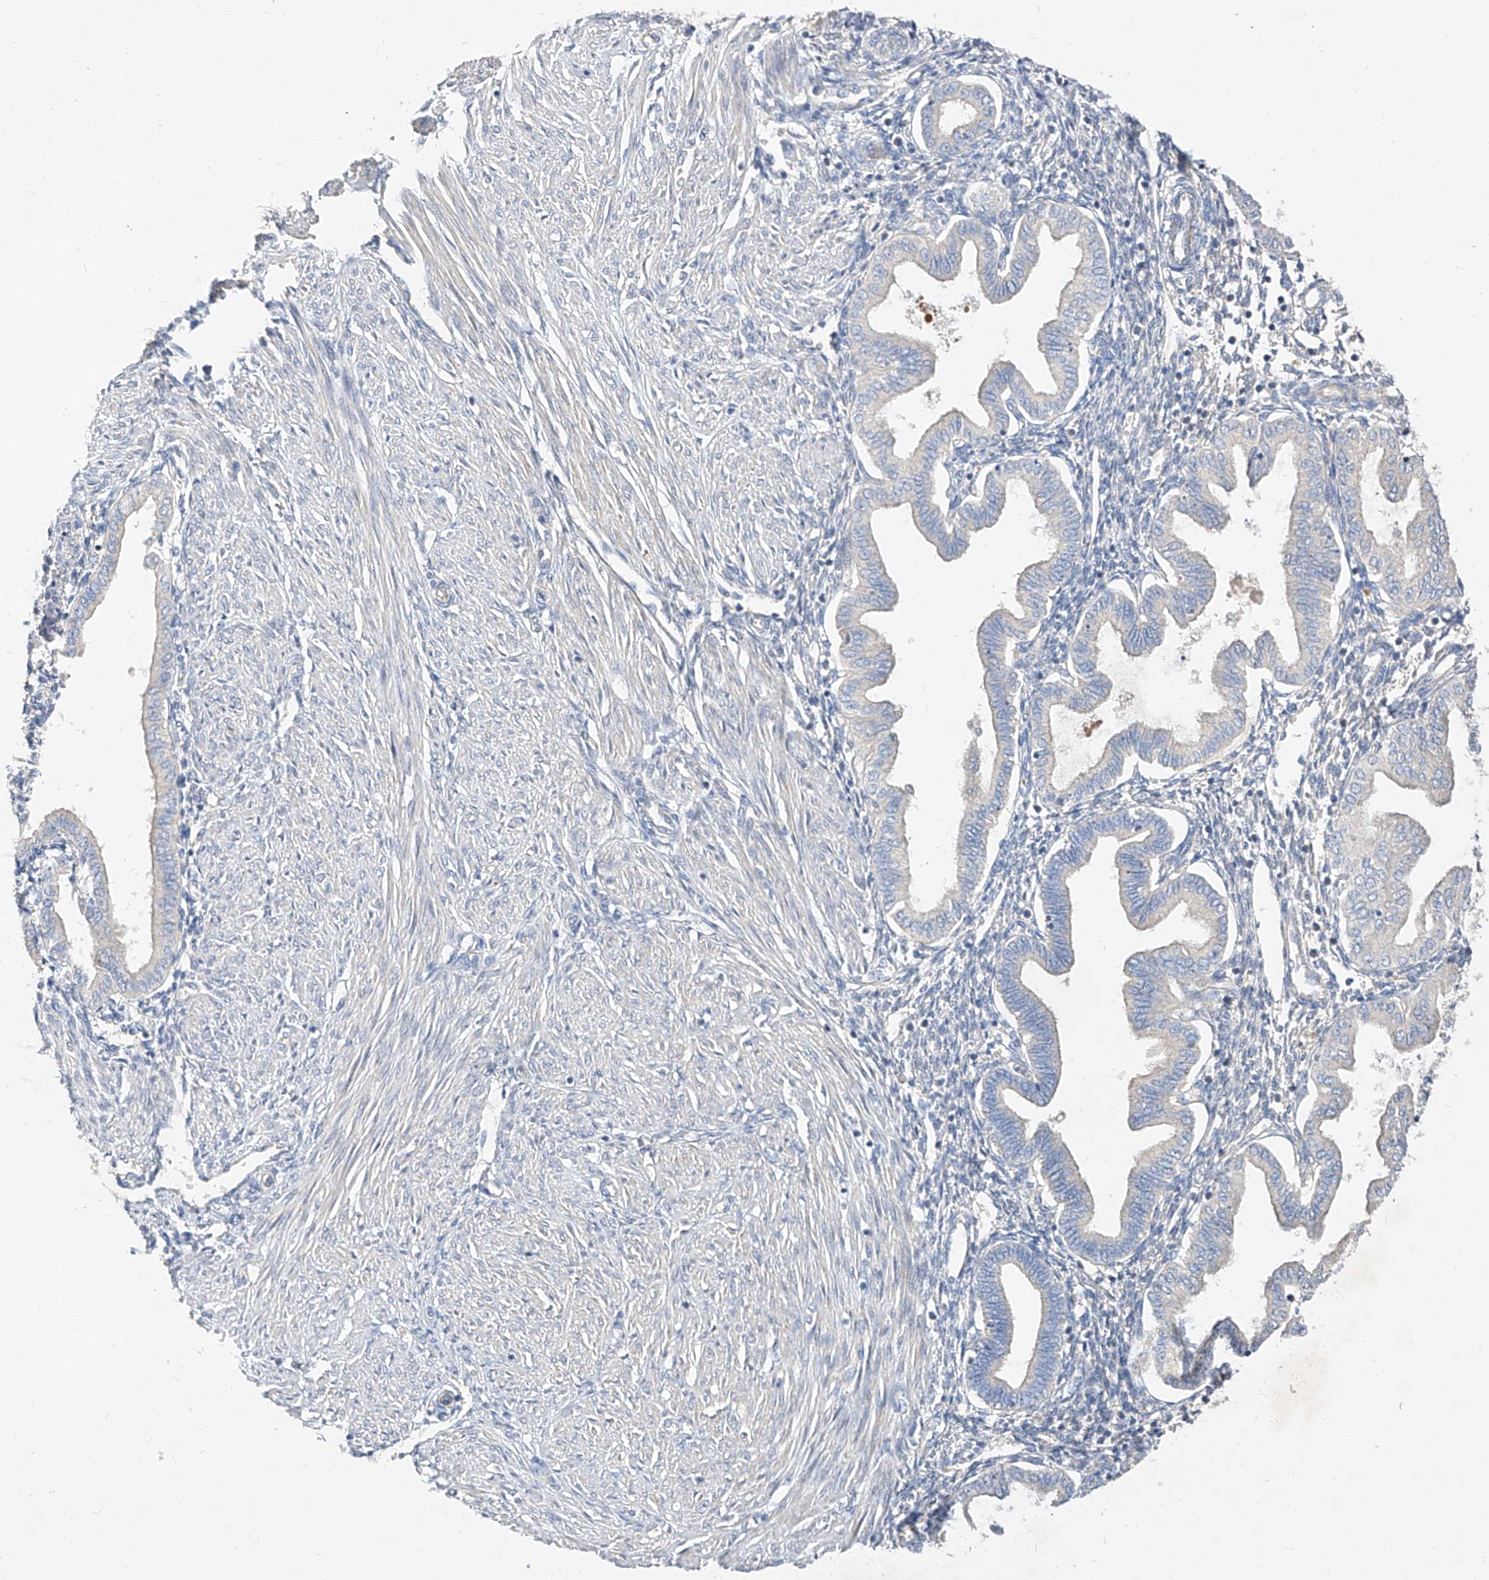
{"staining": {"intensity": "negative", "quantity": "none", "location": "none"}, "tissue": "endometrium", "cell_type": "Cells in endometrial stroma", "image_type": "normal", "snomed": [{"axis": "morphology", "description": "Normal tissue, NOS"}, {"axis": "topography", "description": "Endometrium"}], "caption": "High power microscopy micrograph of an immunohistochemistry (IHC) photomicrograph of benign endometrium, revealing no significant staining in cells in endometrial stroma.", "gene": "DIRAS3", "patient": {"sex": "female", "age": 53}}